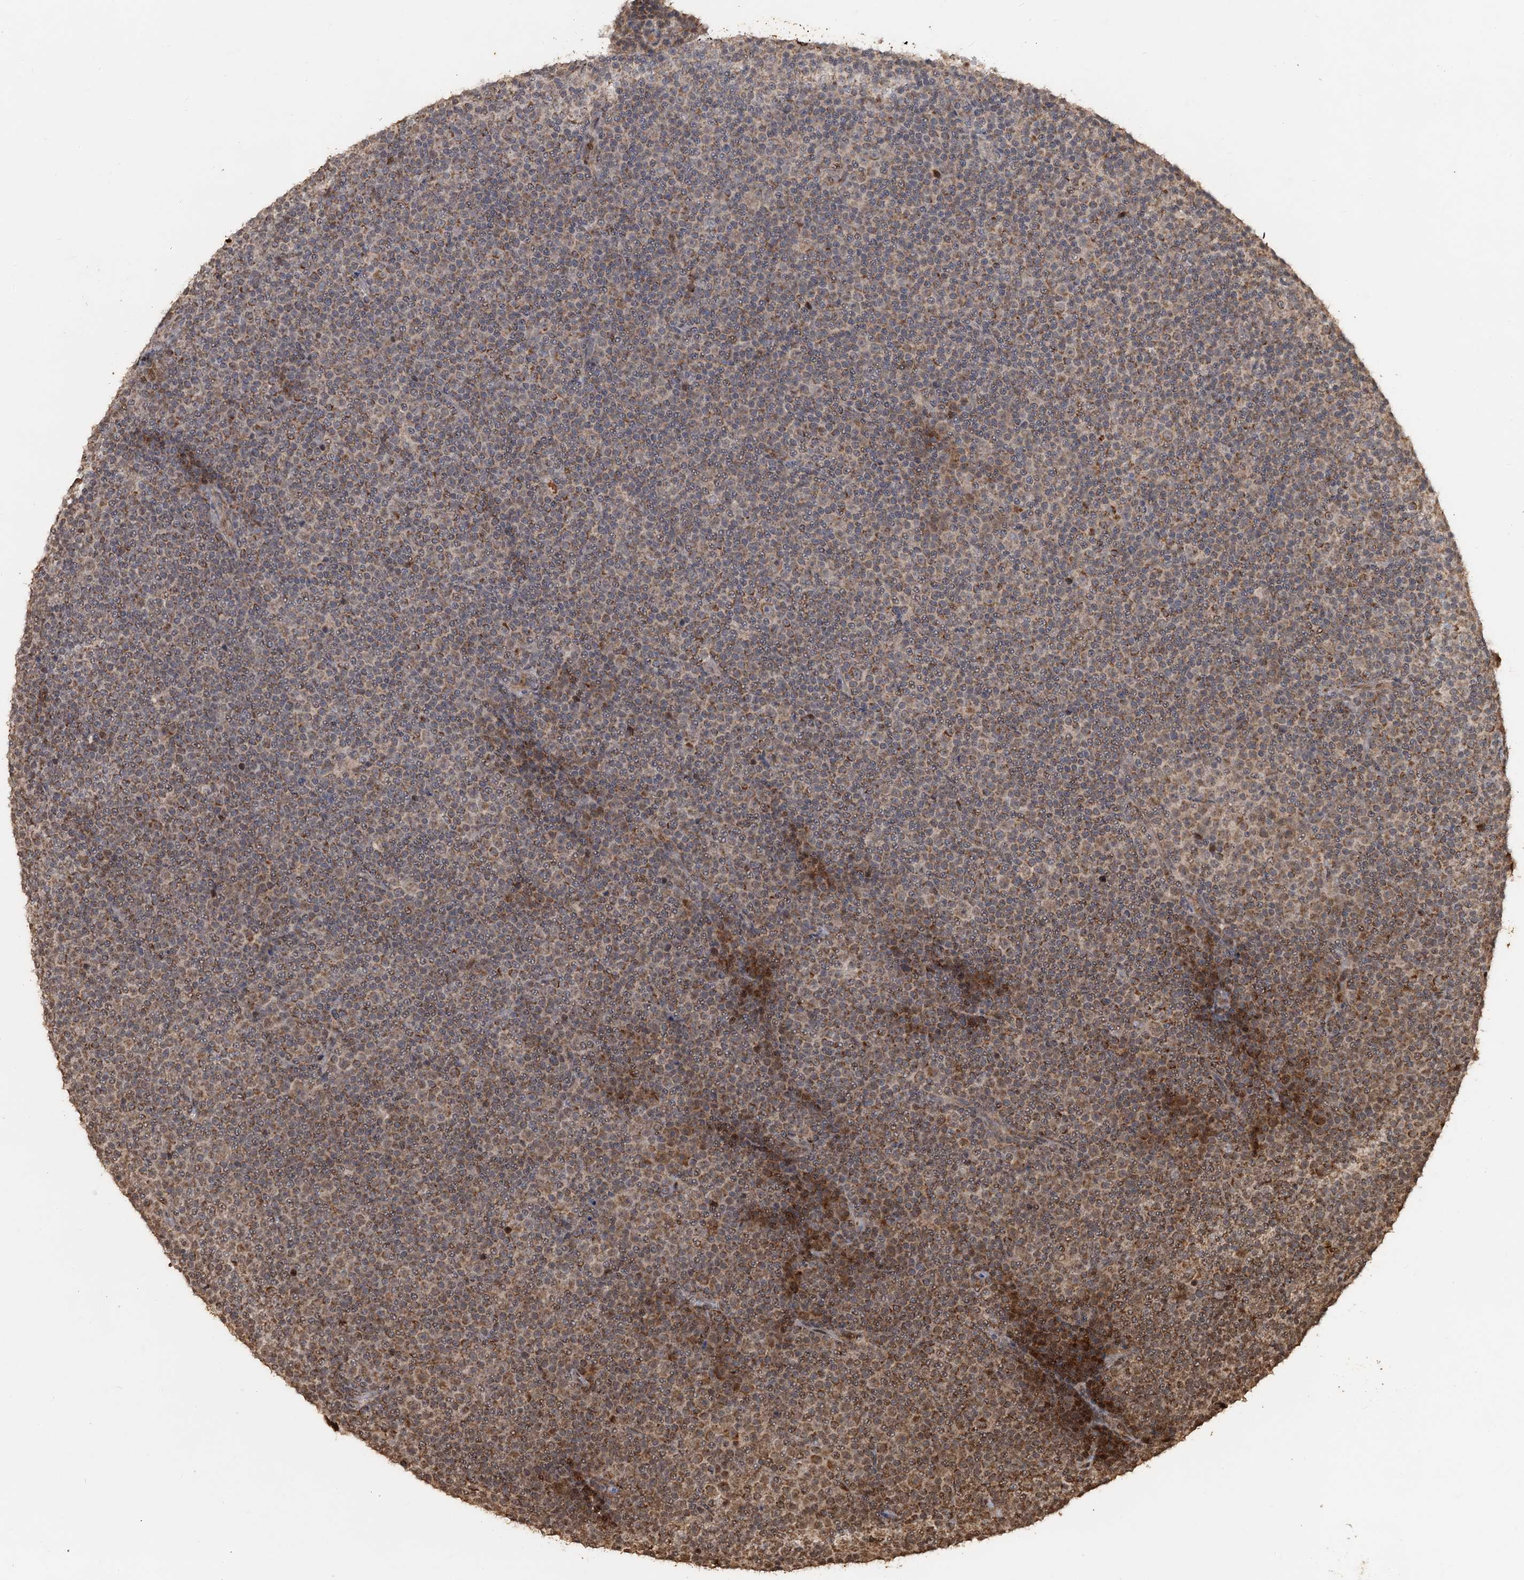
{"staining": {"intensity": "moderate", "quantity": "<25%", "location": "cytoplasmic/membranous,nuclear"}, "tissue": "lymphoma", "cell_type": "Tumor cells", "image_type": "cancer", "snomed": [{"axis": "morphology", "description": "Malignant lymphoma, non-Hodgkin's type, Low grade"}, {"axis": "topography", "description": "Lymph node"}], "caption": "An image of lymphoma stained for a protein exhibits moderate cytoplasmic/membranous and nuclear brown staining in tumor cells. (IHC, brightfield microscopy, high magnification).", "gene": "REP15", "patient": {"sex": "female", "age": 67}}